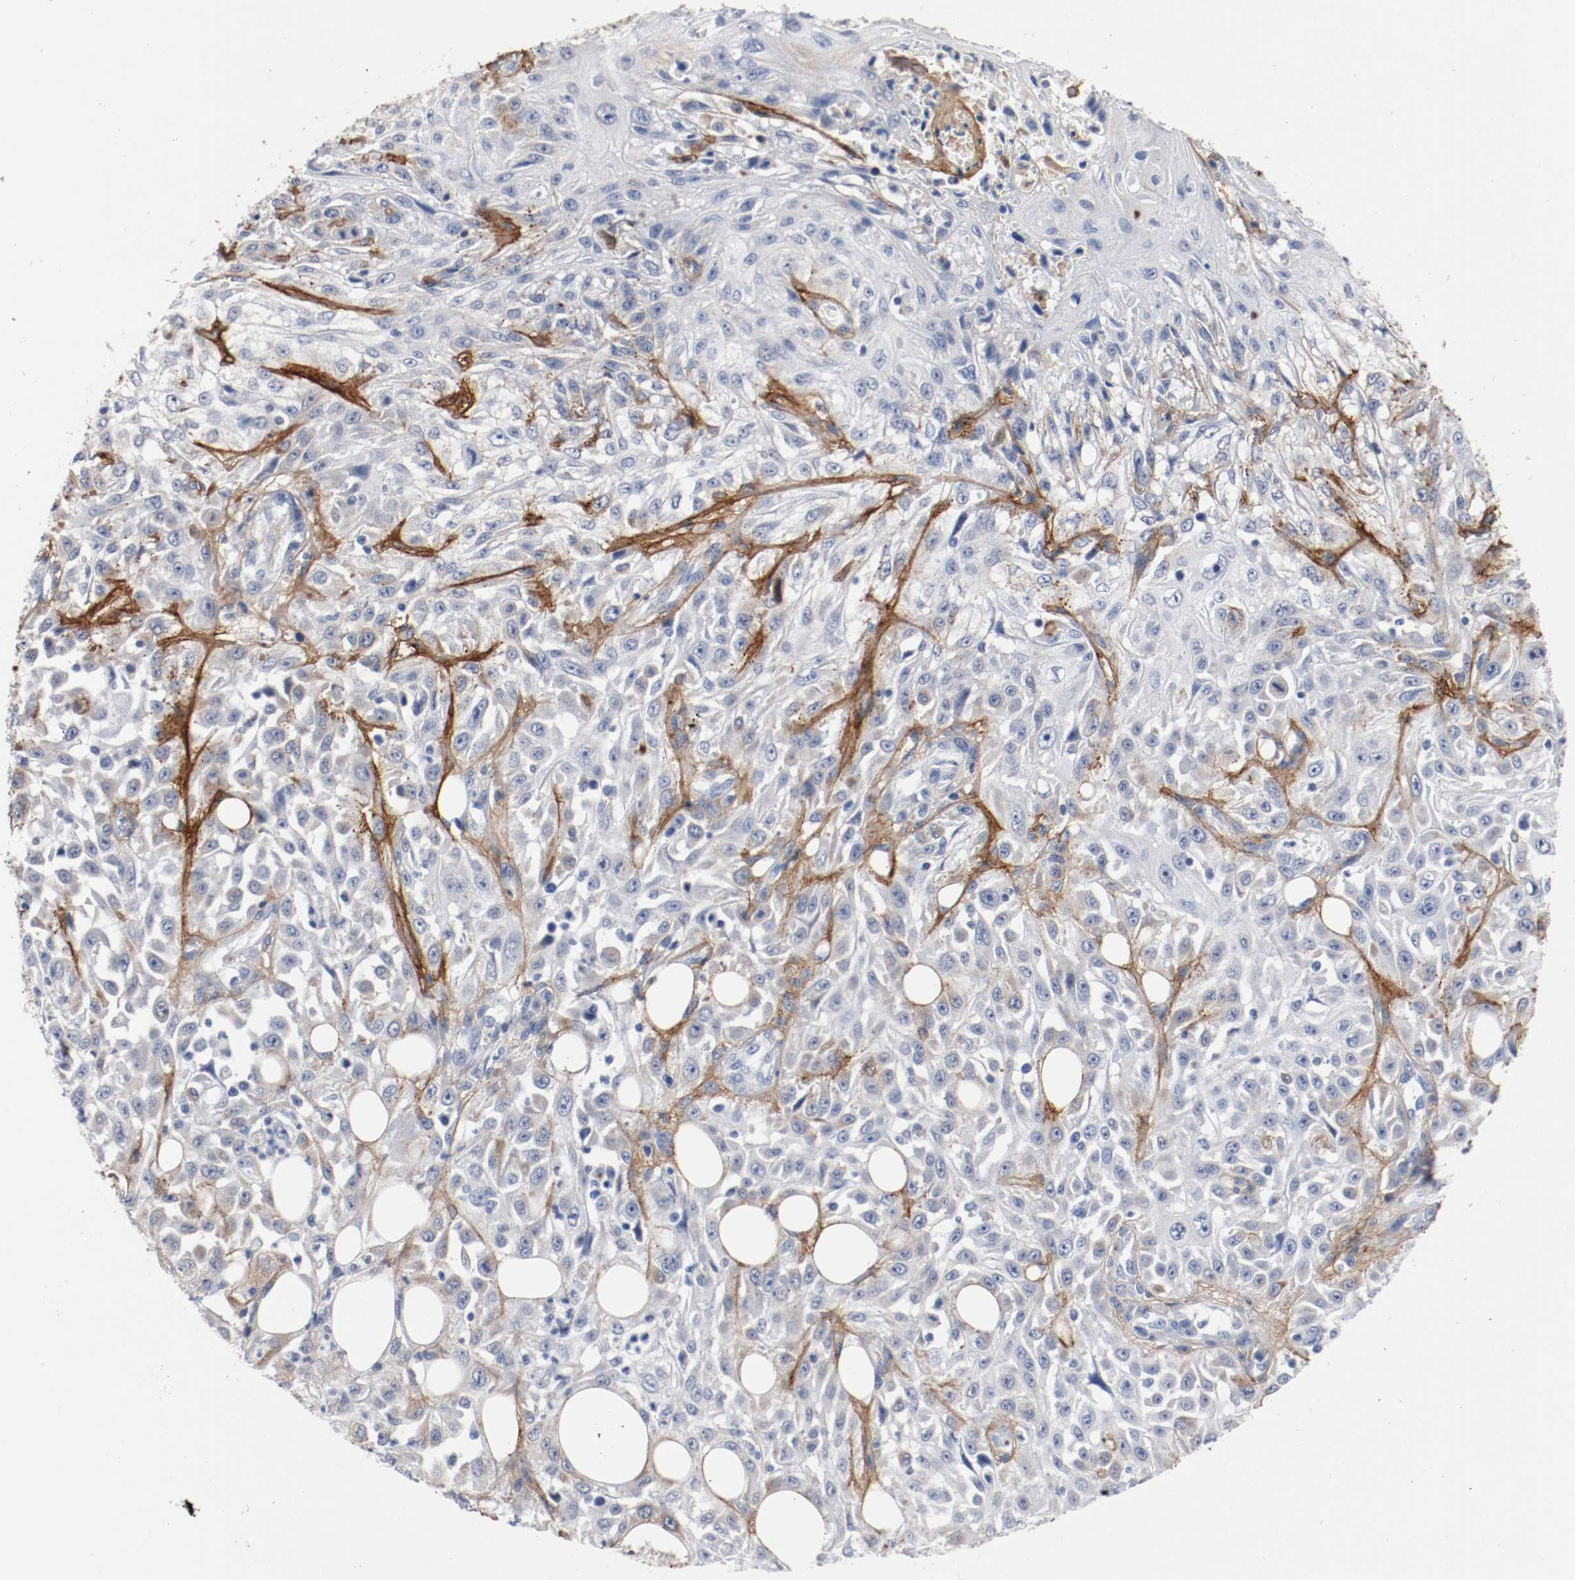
{"staining": {"intensity": "weak", "quantity": "<25%", "location": "cytoplasmic/membranous"}, "tissue": "skin cancer", "cell_type": "Tumor cells", "image_type": "cancer", "snomed": [{"axis": "morphology", "description": "Squamous cell carcinoma, NOS"}, {"axis": "topography", "description": "Skin"}], "caption": "High power microscopy histopathology image of an immunohistochemistry photomicrograph of skin cancer (squamous cell carcinoma), revealing no significant staining in tumor cells.", "gene": "TNC", "patient": {"sex": "male", "age": 75}}